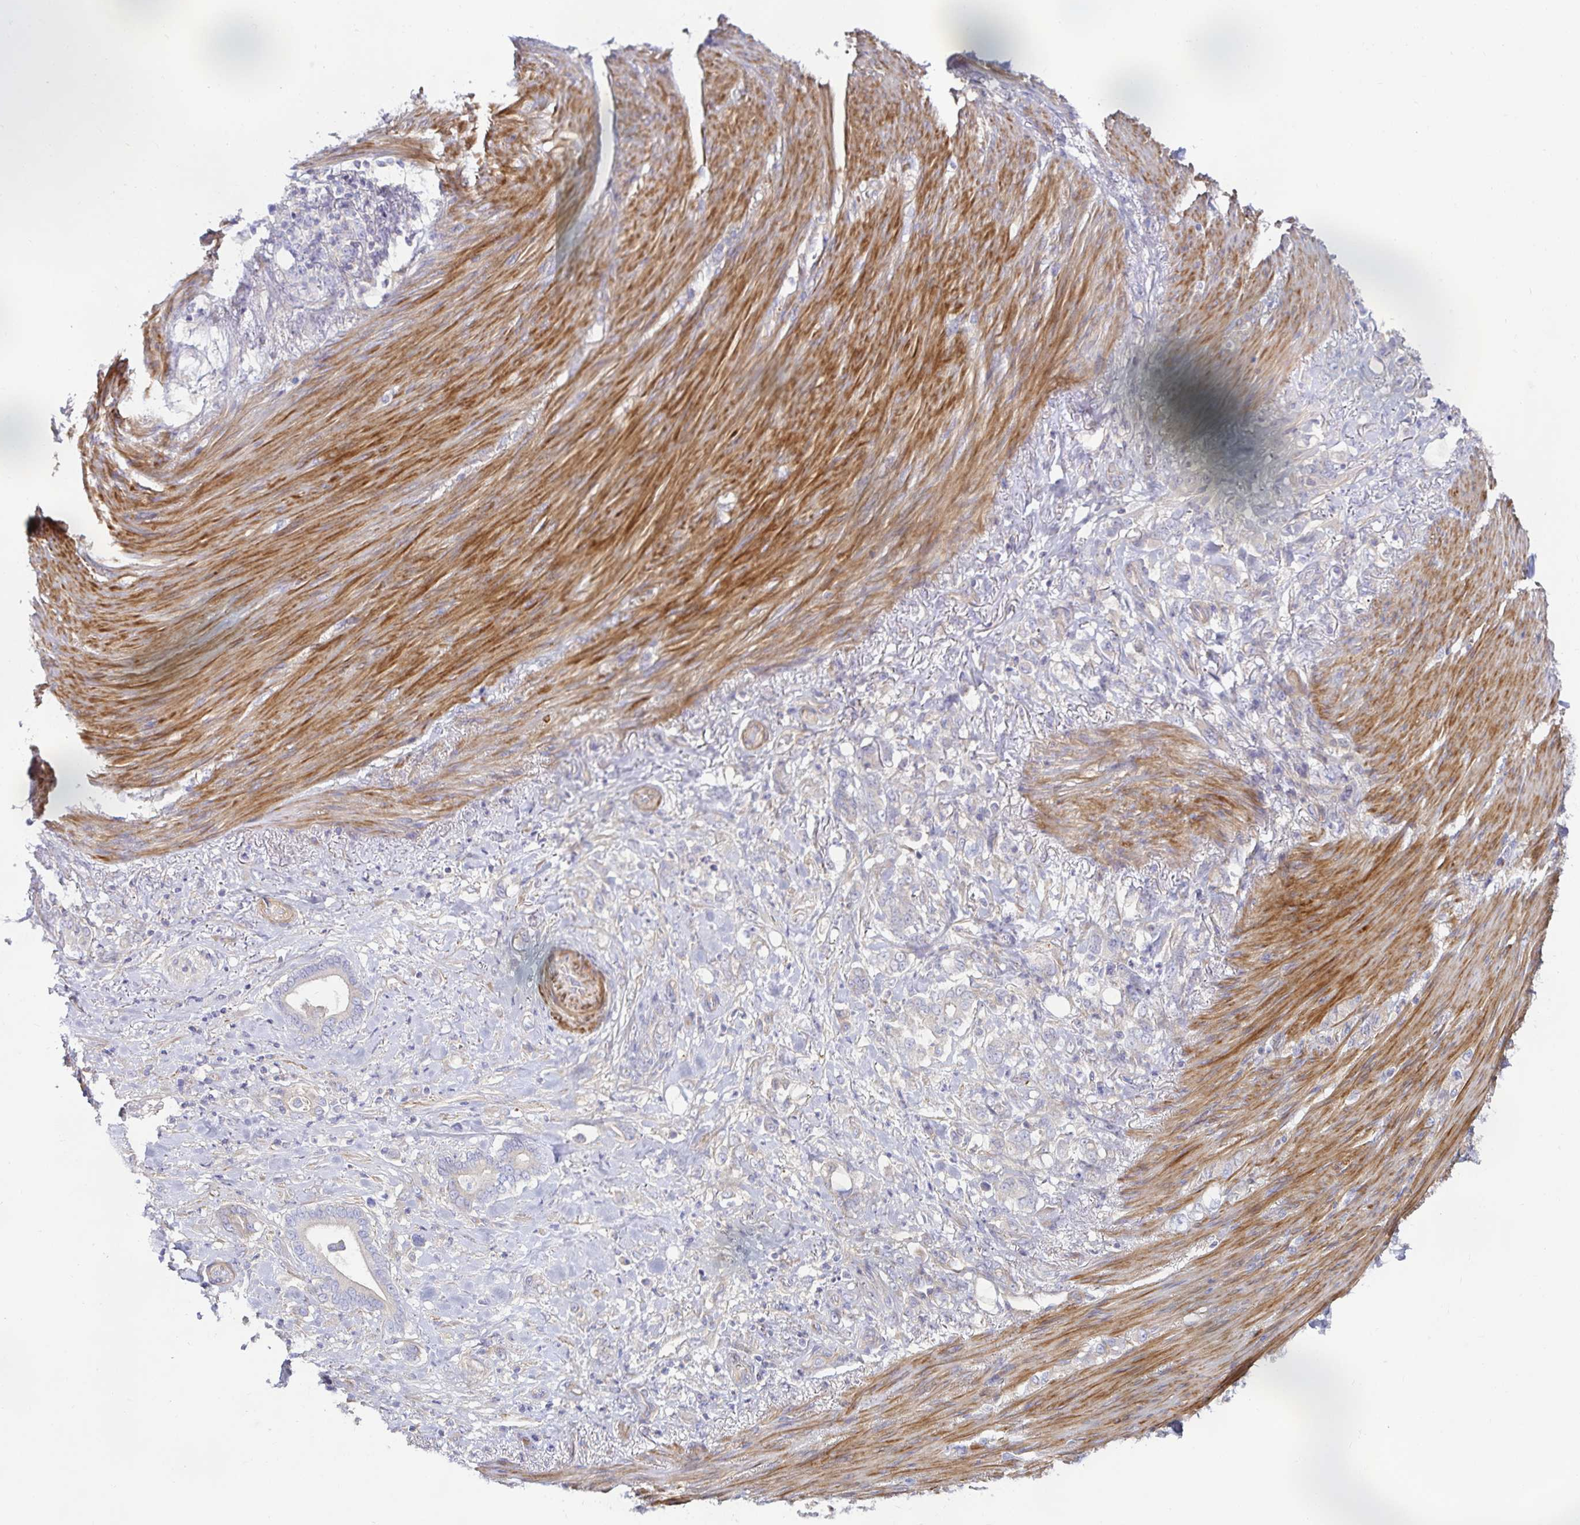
{"staining": {"intensity": "negative", "quantity": "none", "location": "none"}, "tissue": "stomach cancer", "cell_type": "Tumor cells", "image_type": "cancer", "snomed": [{"axis": "morphology", "description": "Adenocarcinoma, NOS"}, {"axis": "topography", "description": "Stomach"}], "caption": "A photomicrograph of human stomach cancer (adenocarcinoma) is negative for staining in tumor cells.", "gene": "METTL22", "patient": {"sex": "female", "age": 79}}